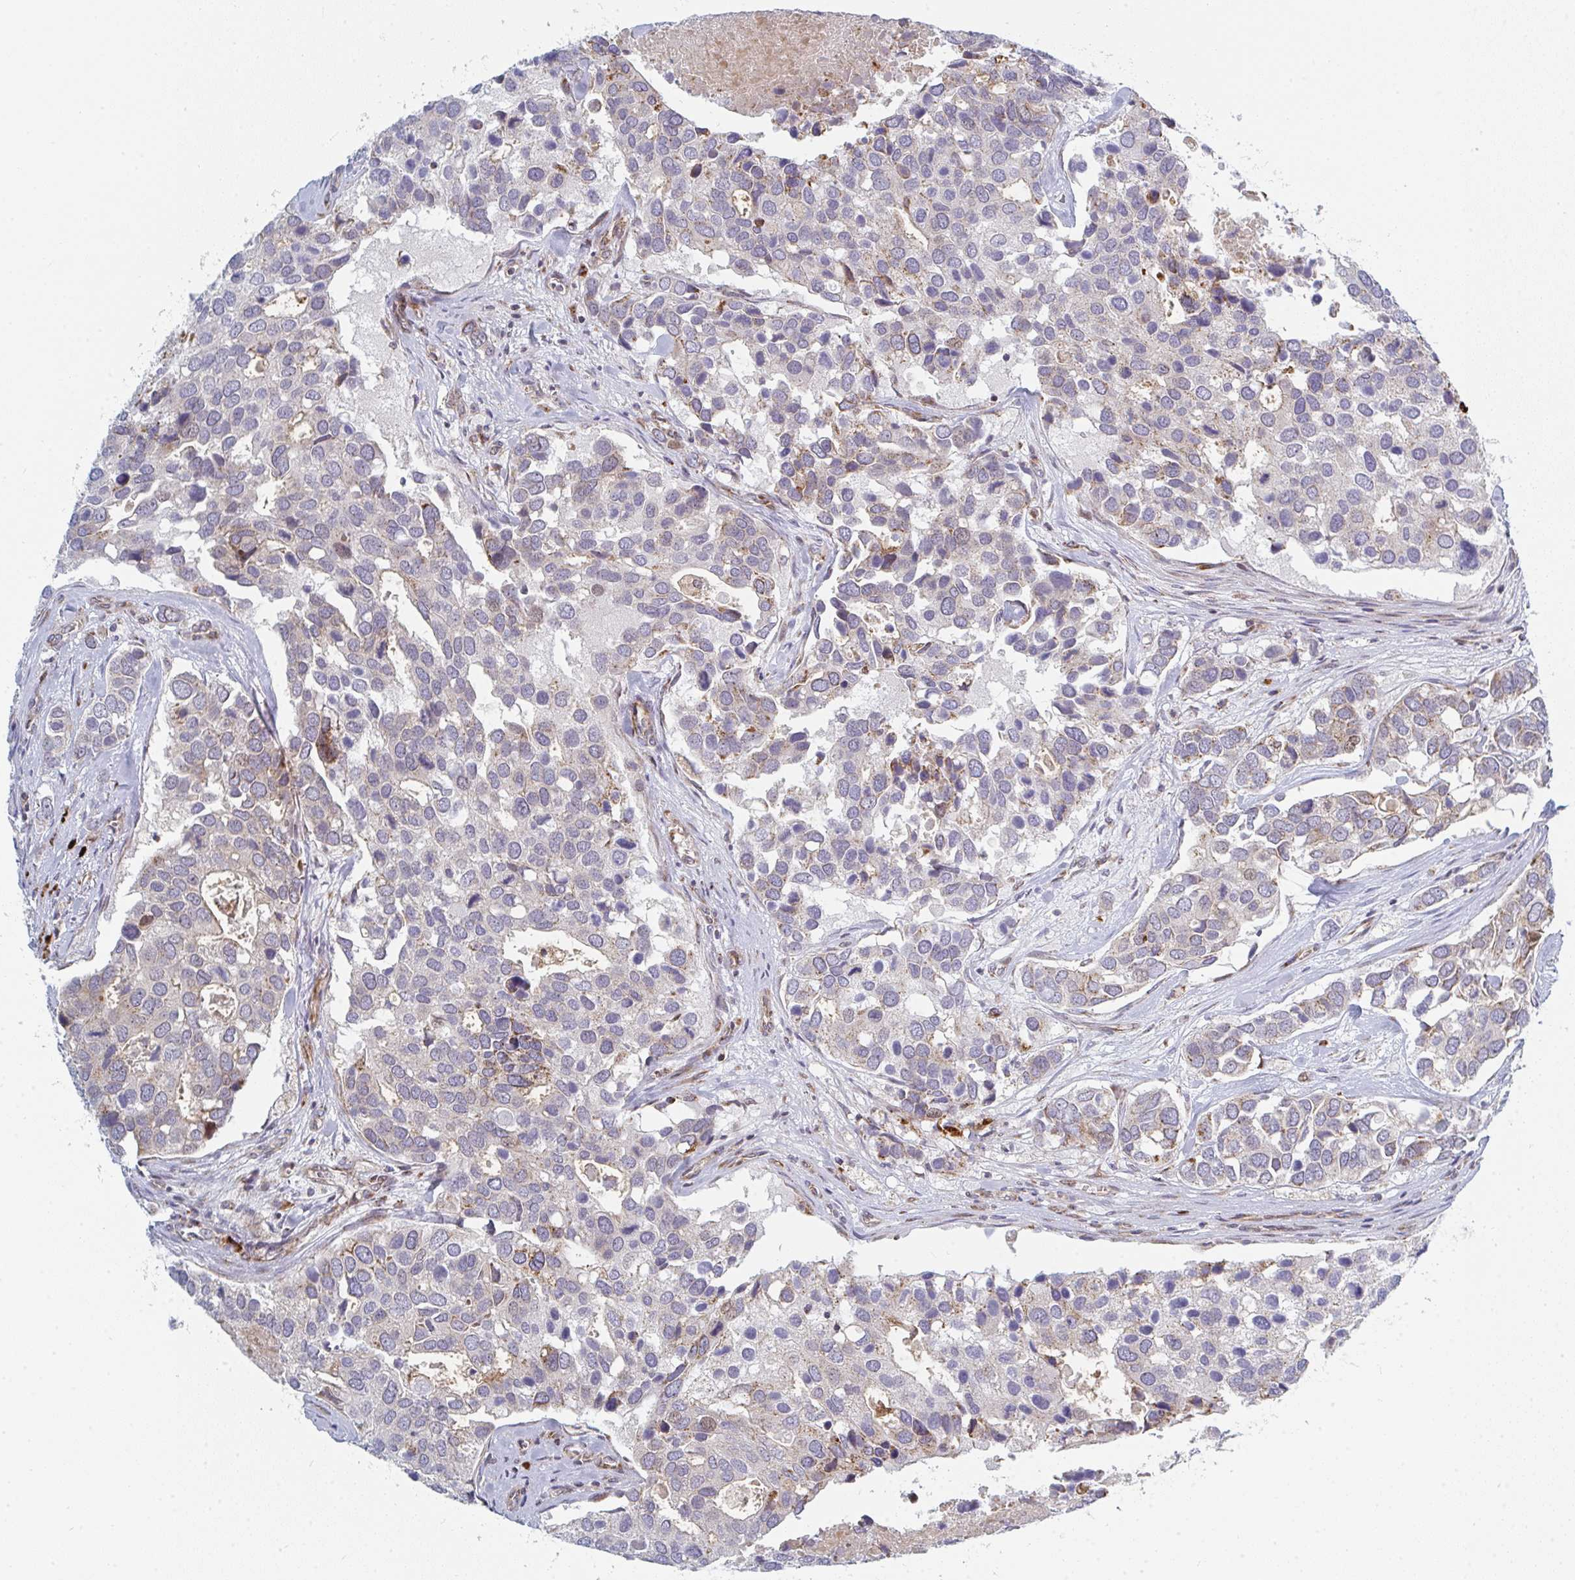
{"staining": {"intensity": "weak", "quantity": "<25%", "location": "cytoplasmic/membranous"}, "tissue": "breast cancer", "cell_type": "Tumor cells", "image_type": "cancer", "snomed": [{"axis": "morphology", "description": "Duct carcinoma"}, {"axis": "topography", "description": "Breast"}], "caption": "The immunohistochemistry image has no significant positivity in tumor cells of breast cancer (infiltrating ductal carcinoma) tissue.", "gene": "PRKCH", "patient": {"sex": "female", "age": 83}}